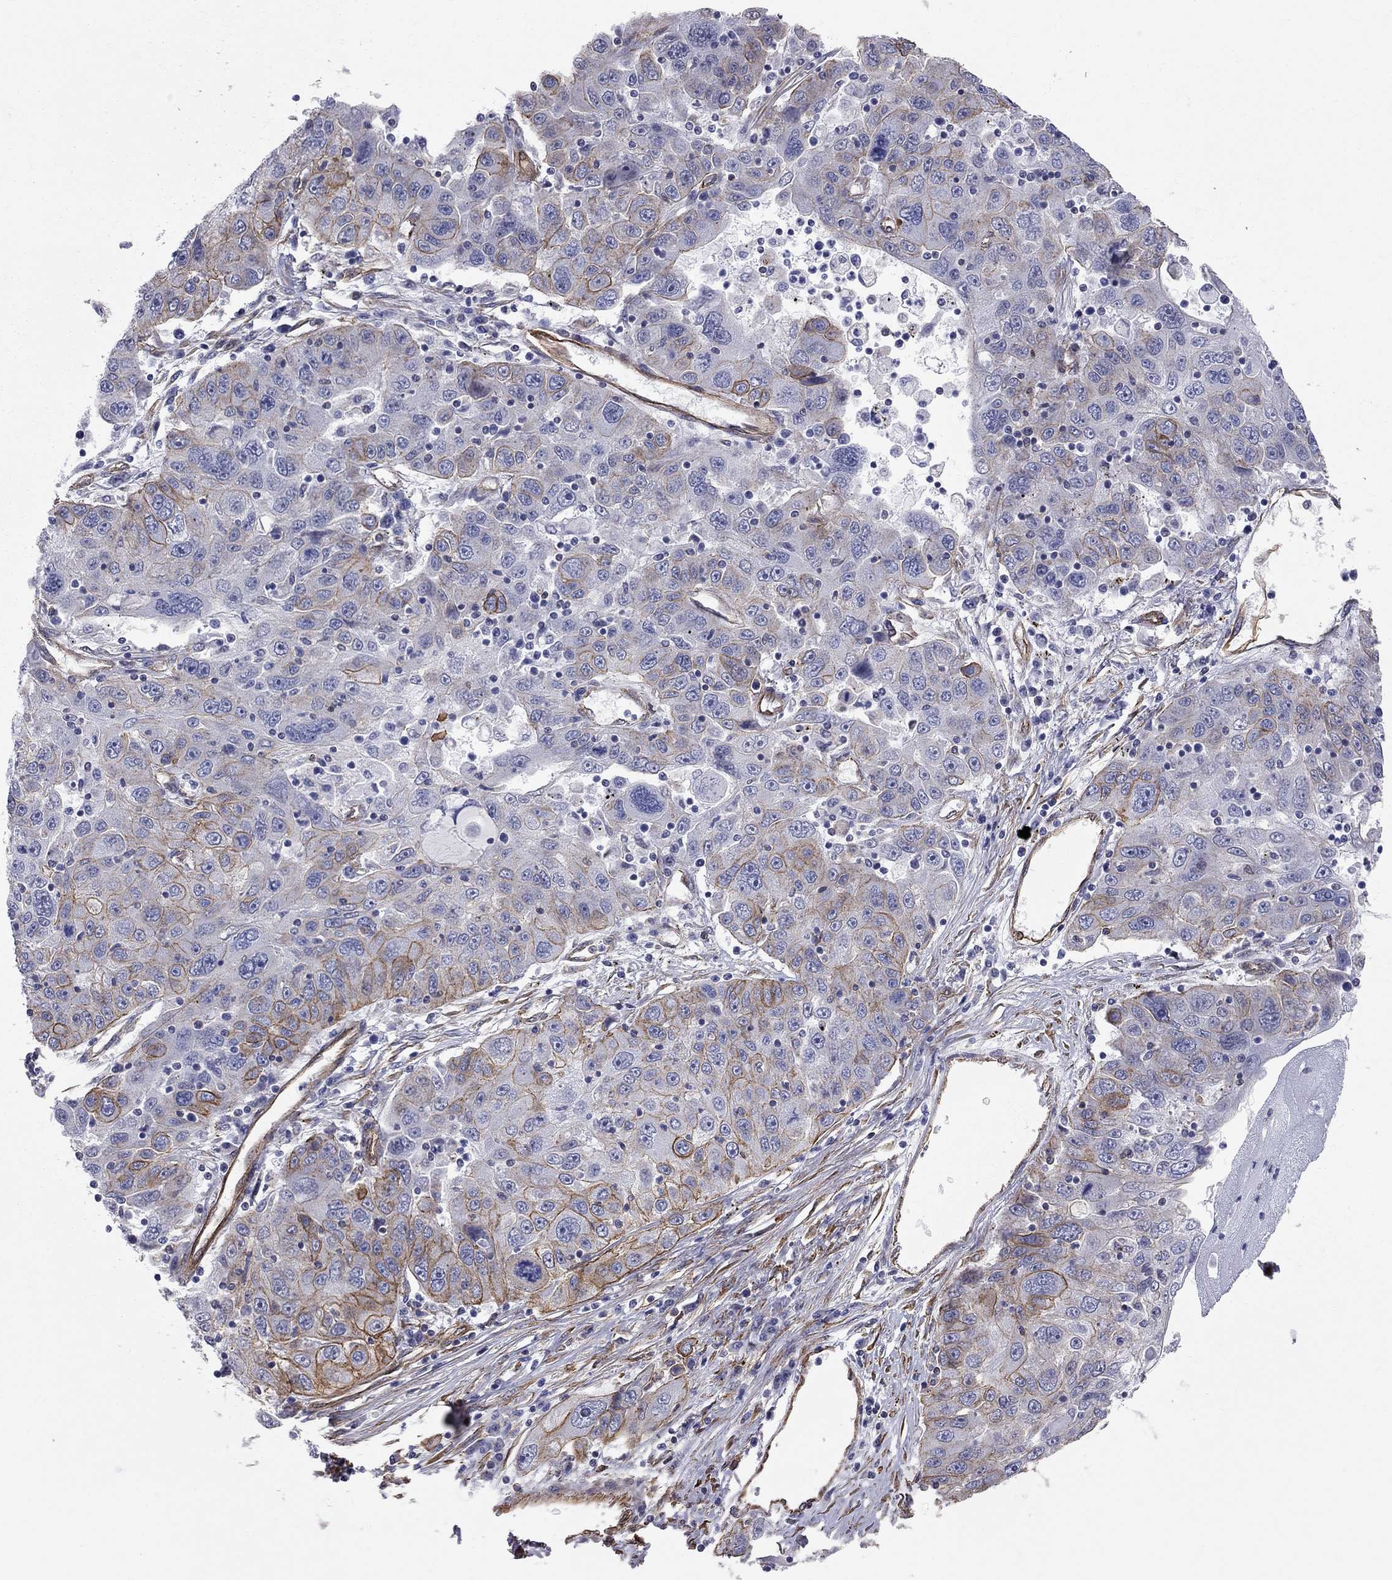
{"staining": {"intensity": "strong", "quantity": "<25%", "location": "cytoplasmic/membranous"}, "tissue": "stomach cancer", "cell_type": "Tumor cells", "image_type": "cancer", "snomed": [{"axis": "morphology", "description": "Adenocarcinoma, NOS"}, {"axis": "topography", "description": "Stomach"}], "caption": "An image of human adenocarcinoma (stomach) stained for a protein displays strong cytoplasmic/membranous brown staining in tumor cells.", "gene": "BICDL2", "patient": {"sex": "male", "age": 56}}